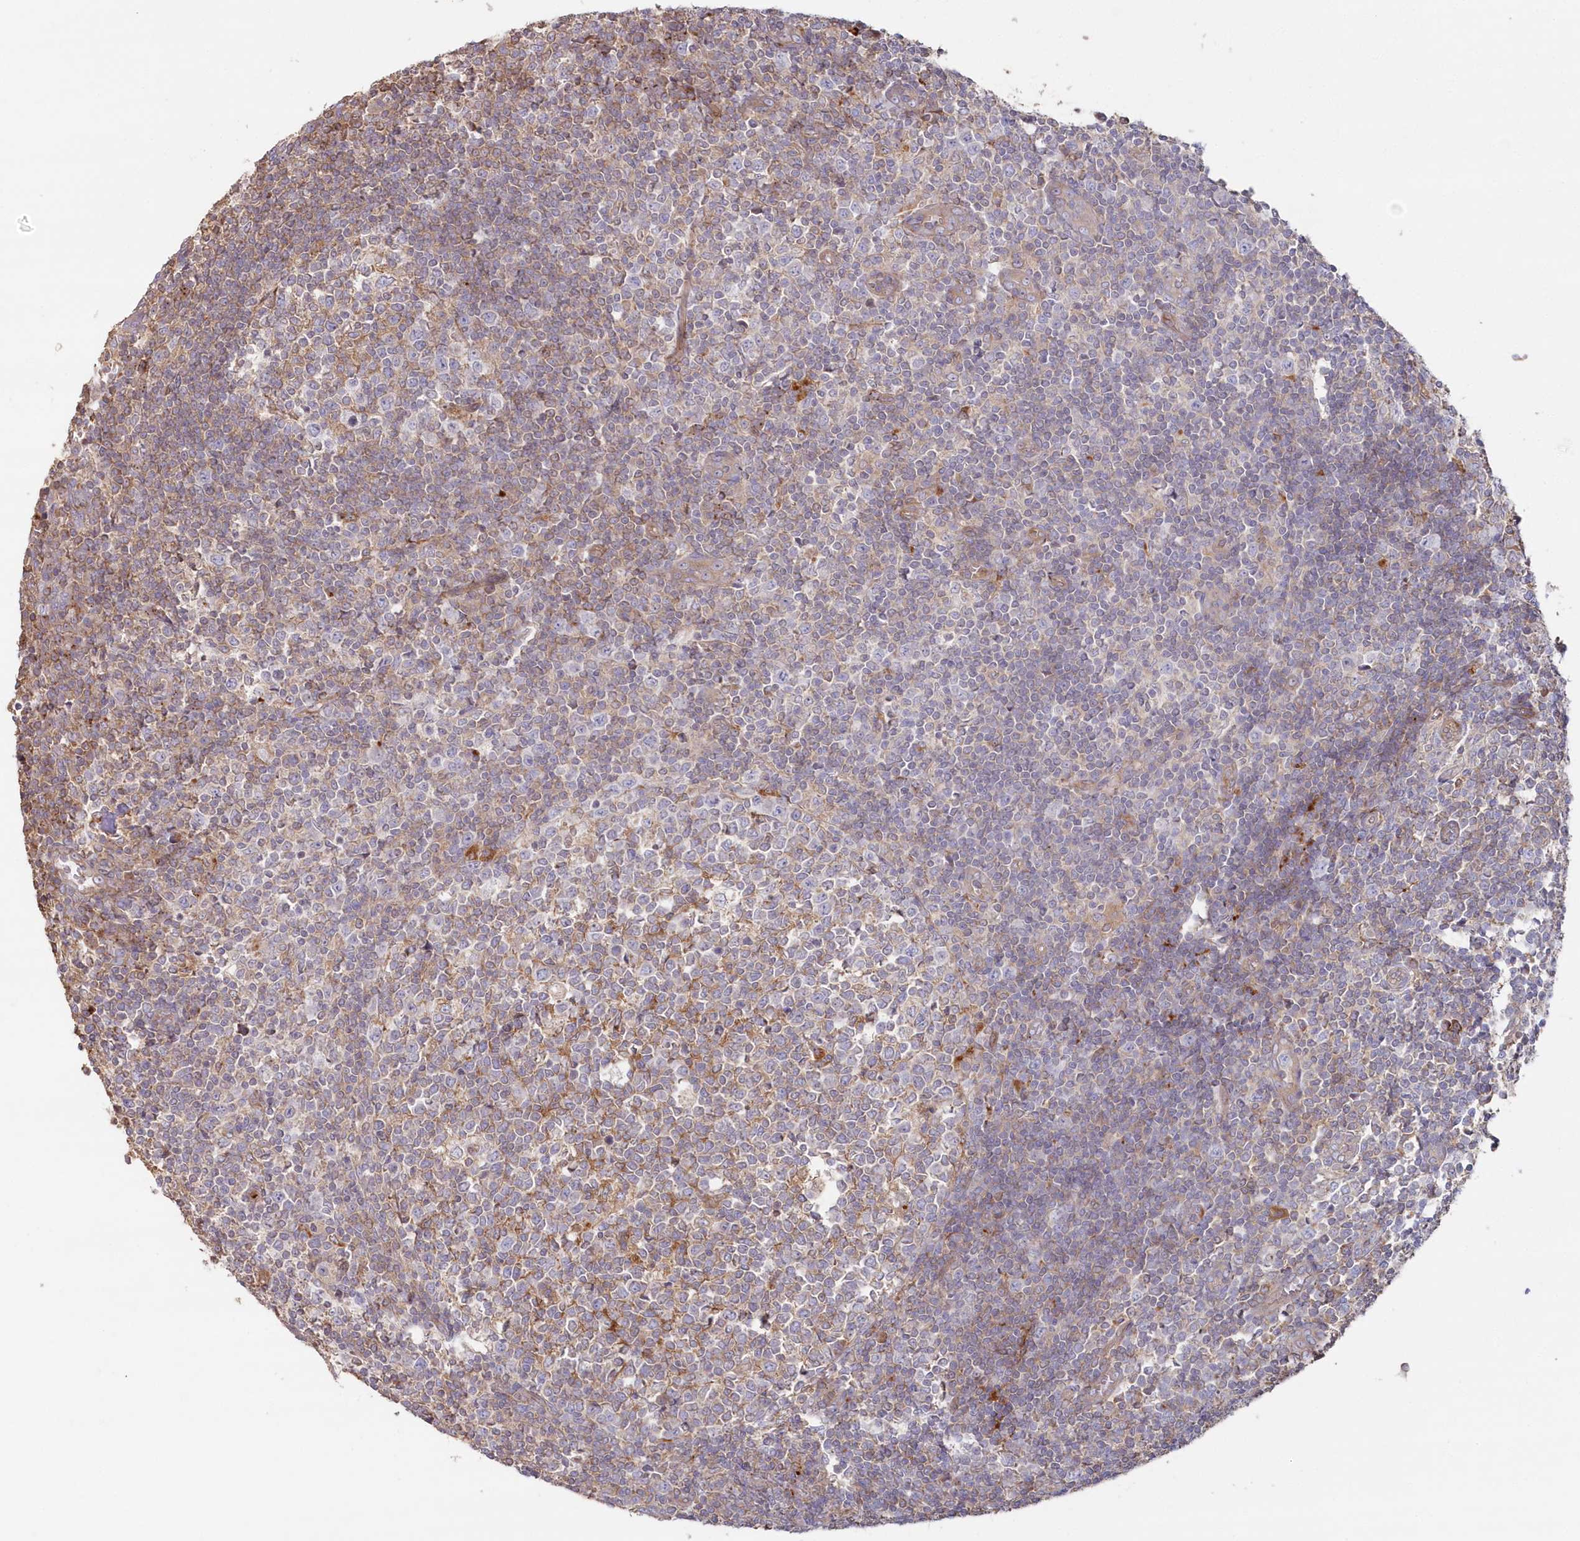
{"staining": {"intensity": "weak", "quantity": "<25%", "location": "cytoplasmic/membranous"}, "tissue": "tonsil", "cell_type": "Germinal center cells", "image_type": "normal", "snomed": [{"axis": "morphology", "description": "Normal tissue, NOS"}, {"axis": "topography", "description": "Tonsil"}], "caption": "Immunohistochemical staining of normal human tonsil reveals no significant positivity in germinal center cells. Nuclei are stained in blue.", "gene": "GBE1", "patient": {"sex": "female", "age": 19}}